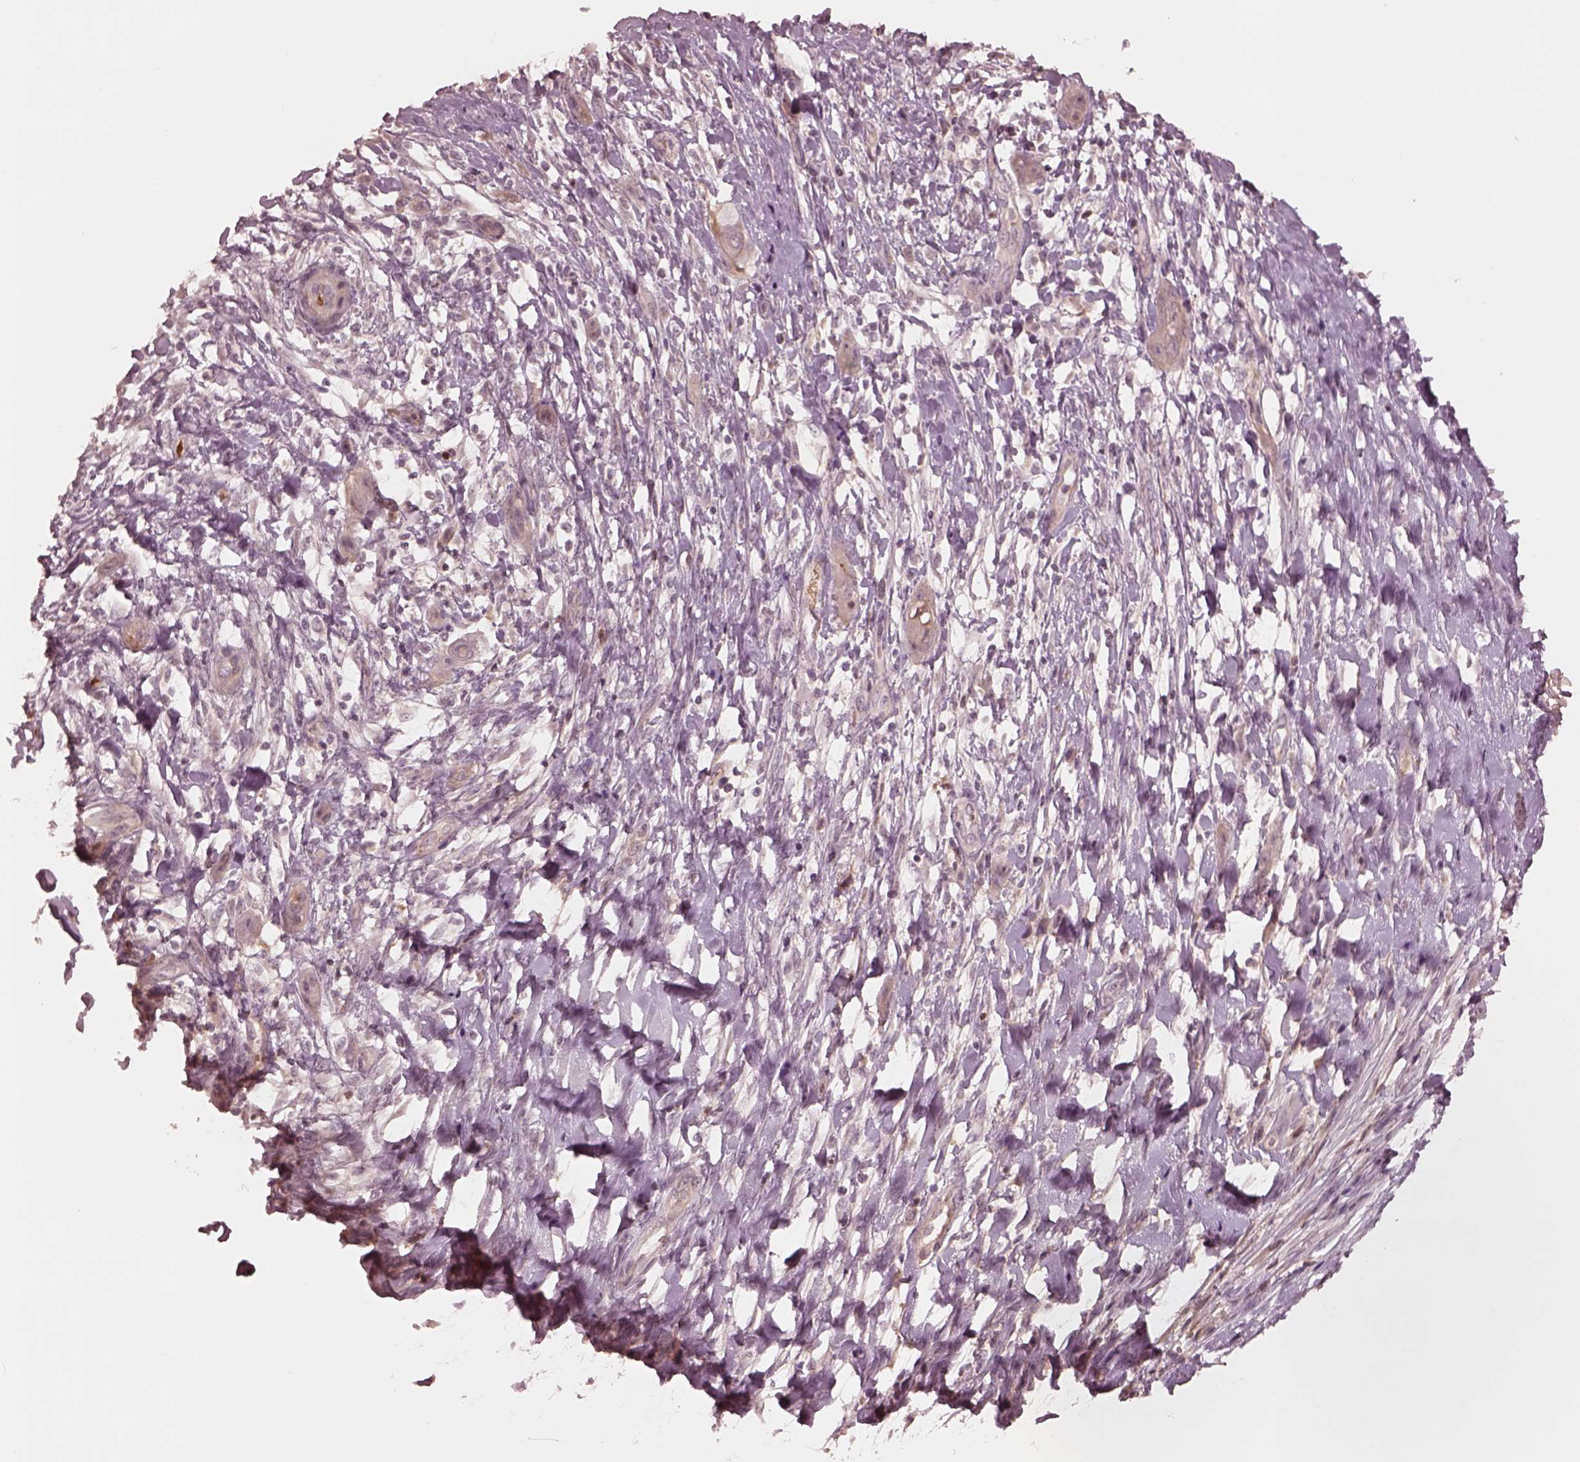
{"staining": {"intensity": "negative", "quantity": "none", "location": "none"}, "tissue": "skin cancer", "cell_type": "Tumor cells", "image_type": "cancer", "snomed": [{"axis": "morphology", "description": "Squamous cell carcinoma, NOS"}, {"axis": "topography", "description": "Skin"}], "caption": "An immunohistochemistry (IHC) photomicrograph of skin cancer is shown. There is no staining in tumor cells of skin cancer.", "gene": "TF", "patient": {"sex": "male", "age": 62}}